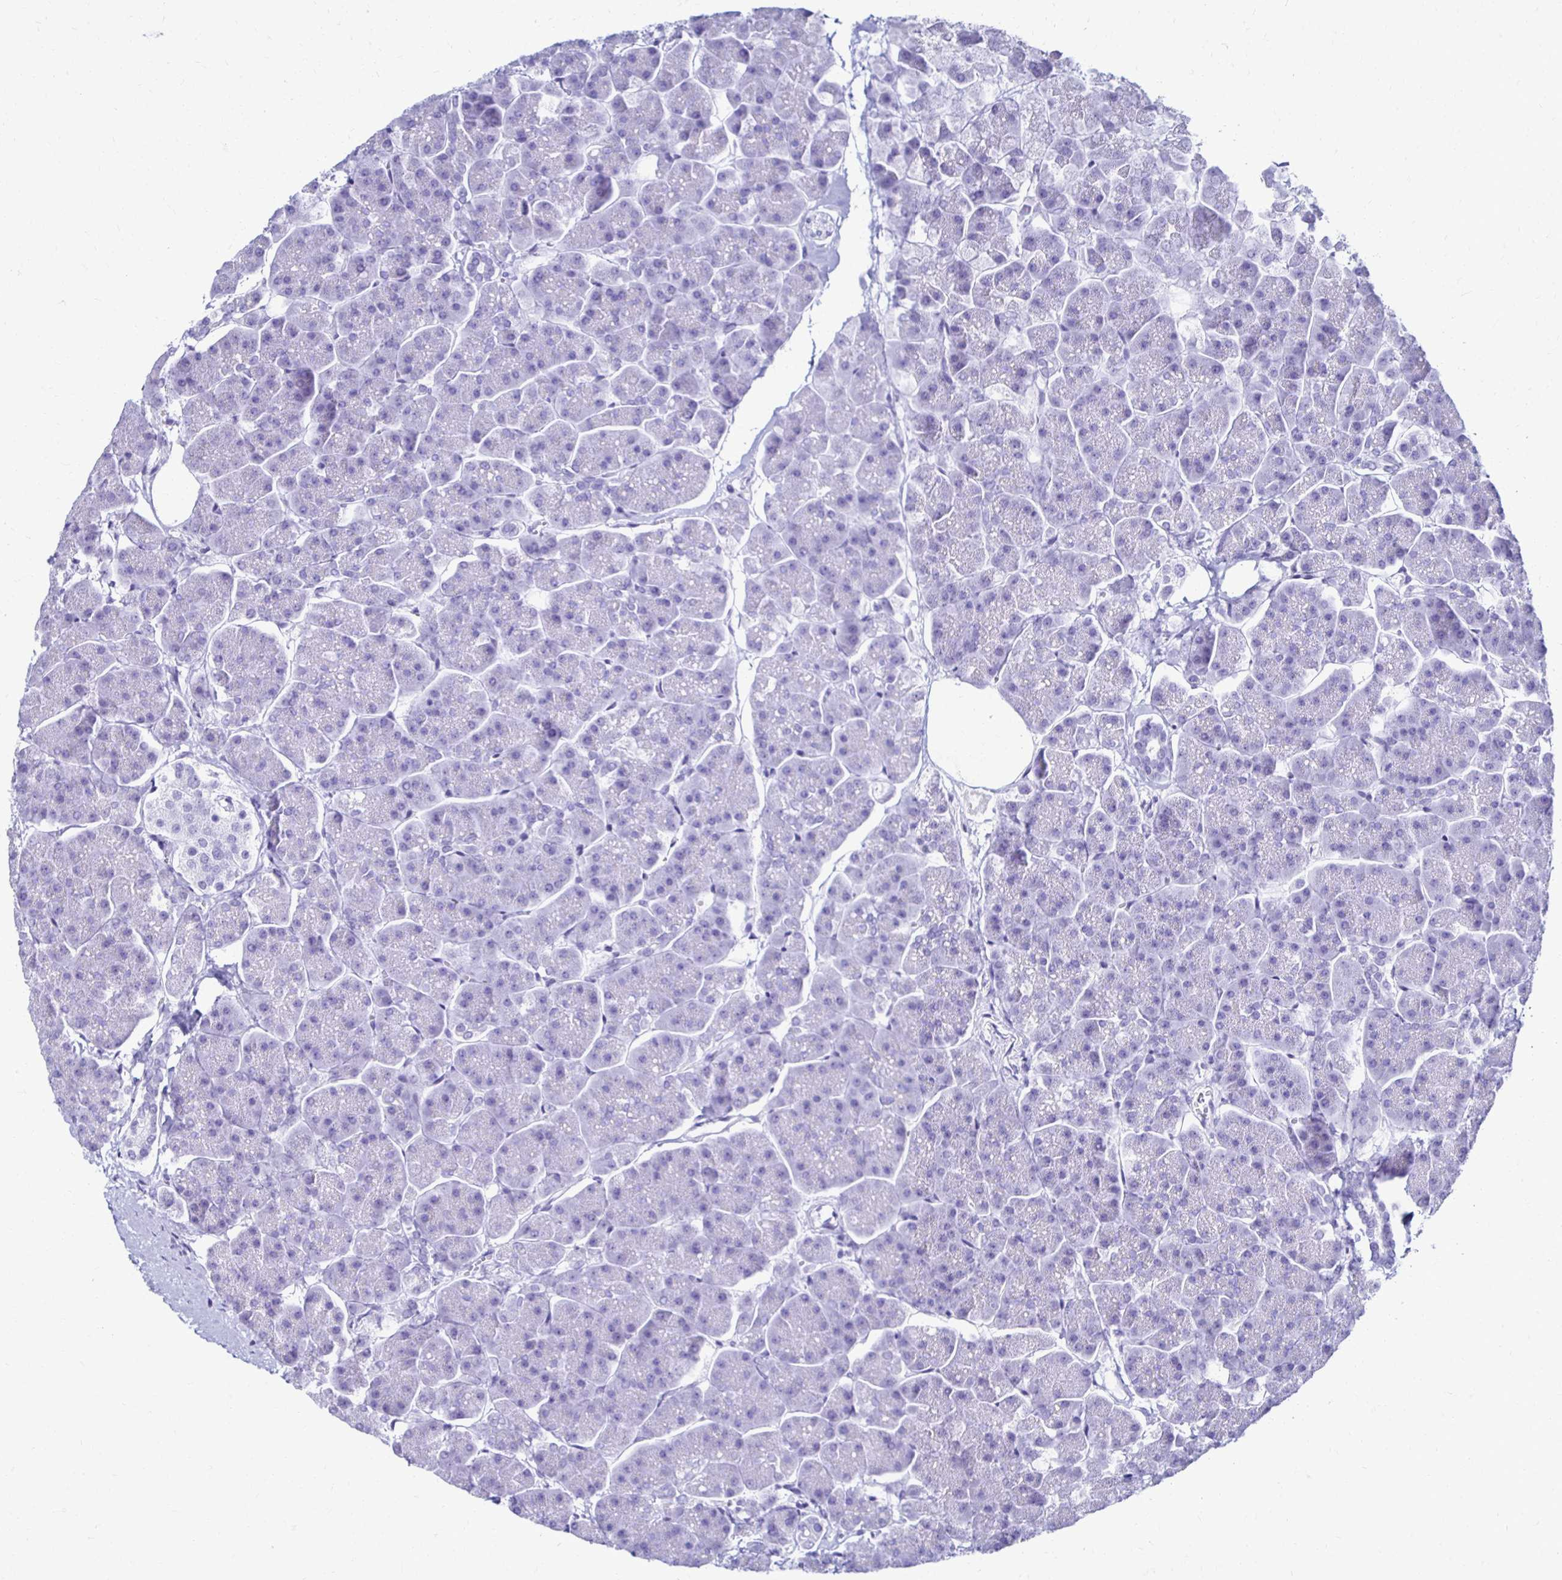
{"staining": {"intensity": "negative", "quantity": "none", "location": "none"}, "tissue": "pancreas", "cell_type": "Exocrine glandular cells", "image_type": "normal", "snomed": [{"axis": "morphology", "description": "Normal tissue, NOS"}, {"axis": "topography", "description": "Pancreas"}, {"axis": "topography", "description": "Peripheral nerve tissue"}], "caption": "Photomicrograph shows no protein staining in exocrine glandular cells of unremarkable pancreas. (Stains: DAB (3,3'-diaminobenzidine) immunohistochemistry (IHC) with hematoxylin counter stain, Microscopy: brightfield microscopy at high magnification).", "gene": "CST5", "patient": {"sex": "male", "age": 54}}